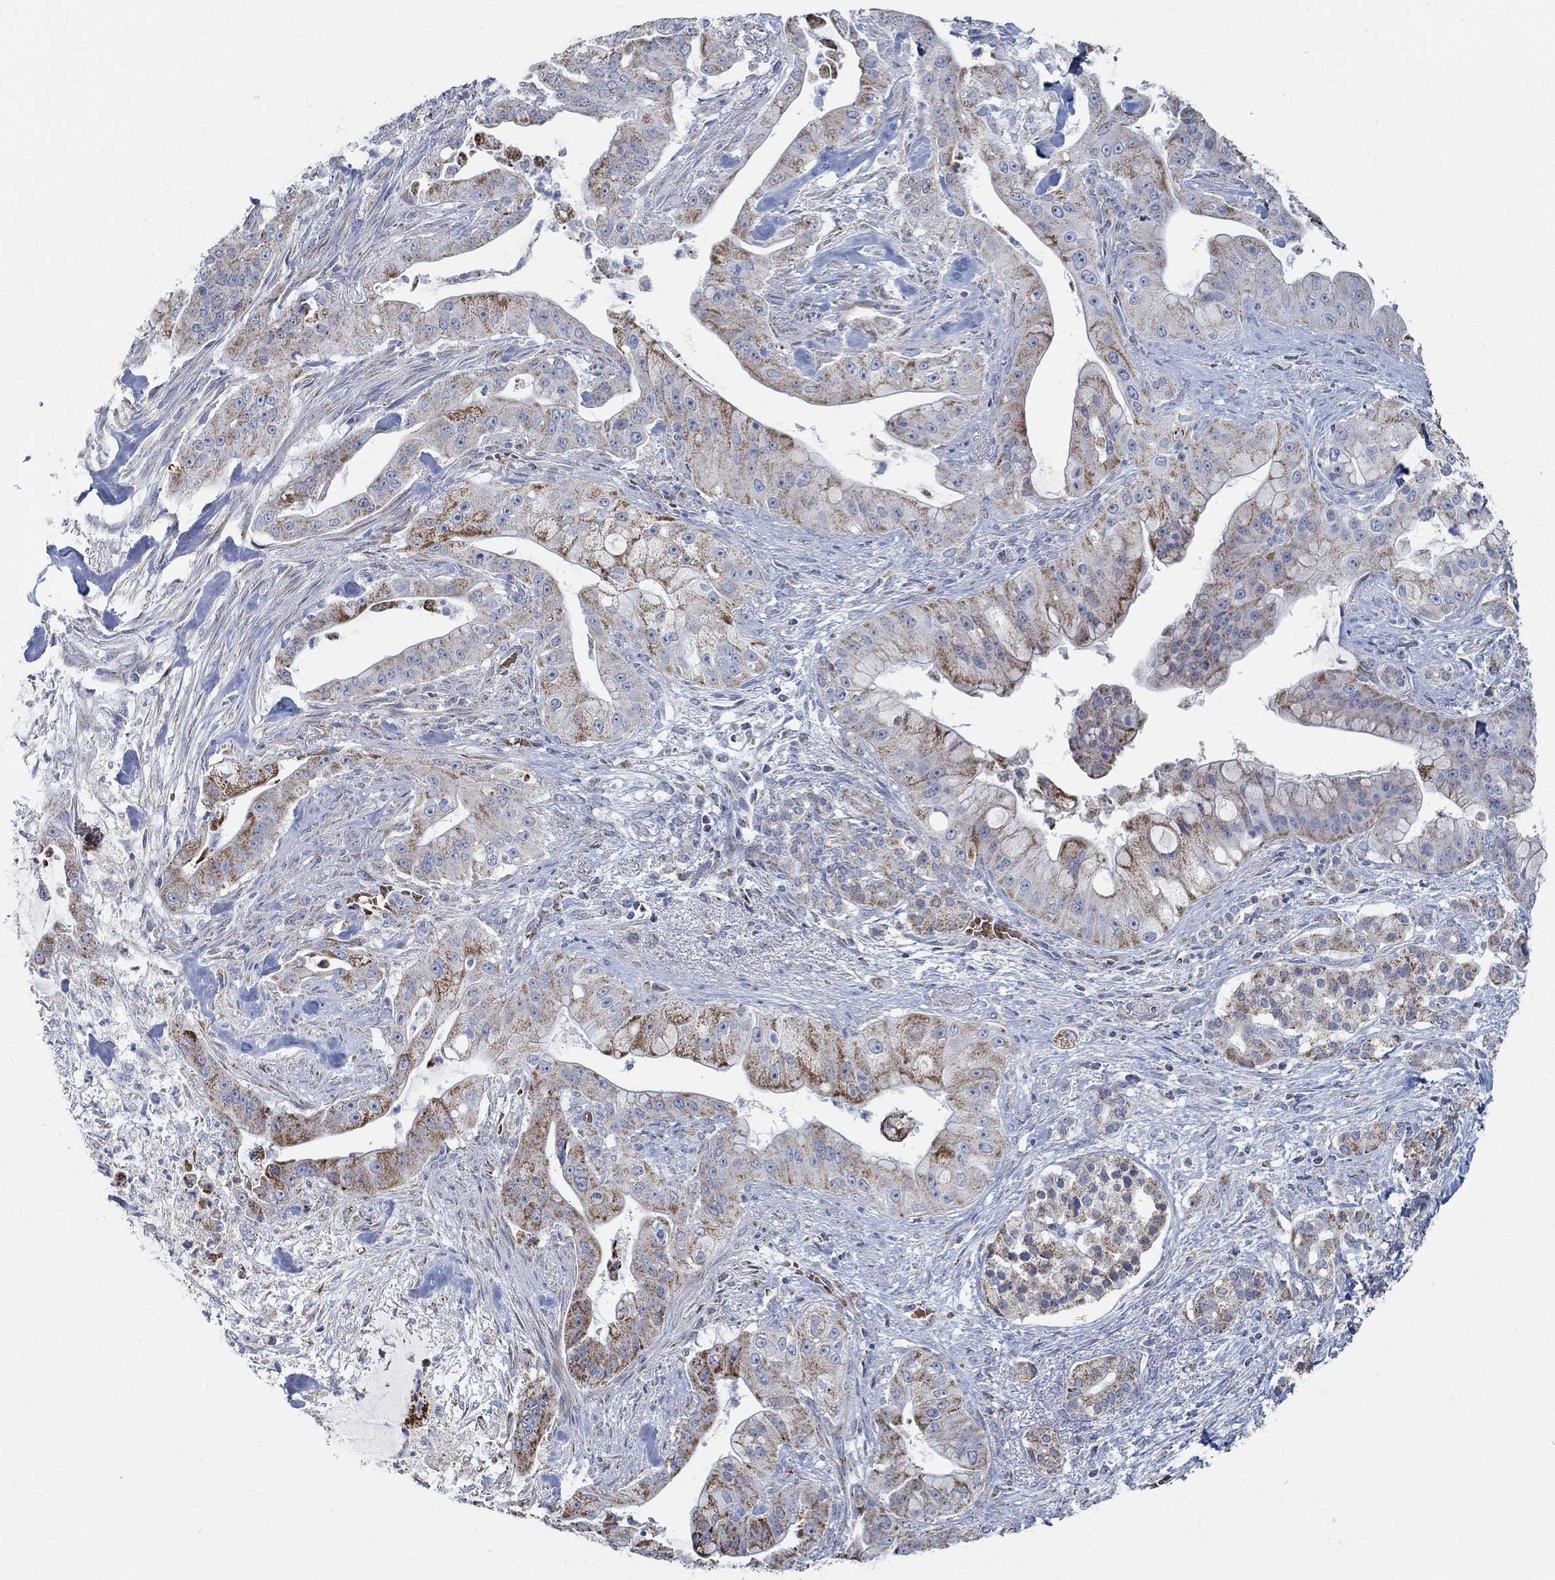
{"staining": {"intensity": "strong", "quantity": "25%-75%", "location": "cytoplasmic/membranous"}, "tissue": "pancreatic cancer", "cell_type": "Tumor cells", "image_type": "cancer", "snomed": [{"axis": "morphology", "description": "Normal tissue, NOS"}, {"axis": "morphology", "description": "Inflammation, NOS"}, {"axis": "morphology", "description": "Adenocarcinoma, NOS"}, {"axis": "topography", "description": "Pancreas"}], "caption": "IHC staining of pancreatic cancer (adenocarcinoma), which demonstrates high levels of strong cytoplasmic/membranous staining in about 25%-75% of tumor cells indicating strong cytoplasmic/membranous protein positivity. The staining was performed using DAB (3,3'-diaminobenzidine) (brown) for protein detection and nuclei were counterstained in hematoxylin (blue).", "gene": "GLOD5", "patient": {"sex": "male", "age": 57}}